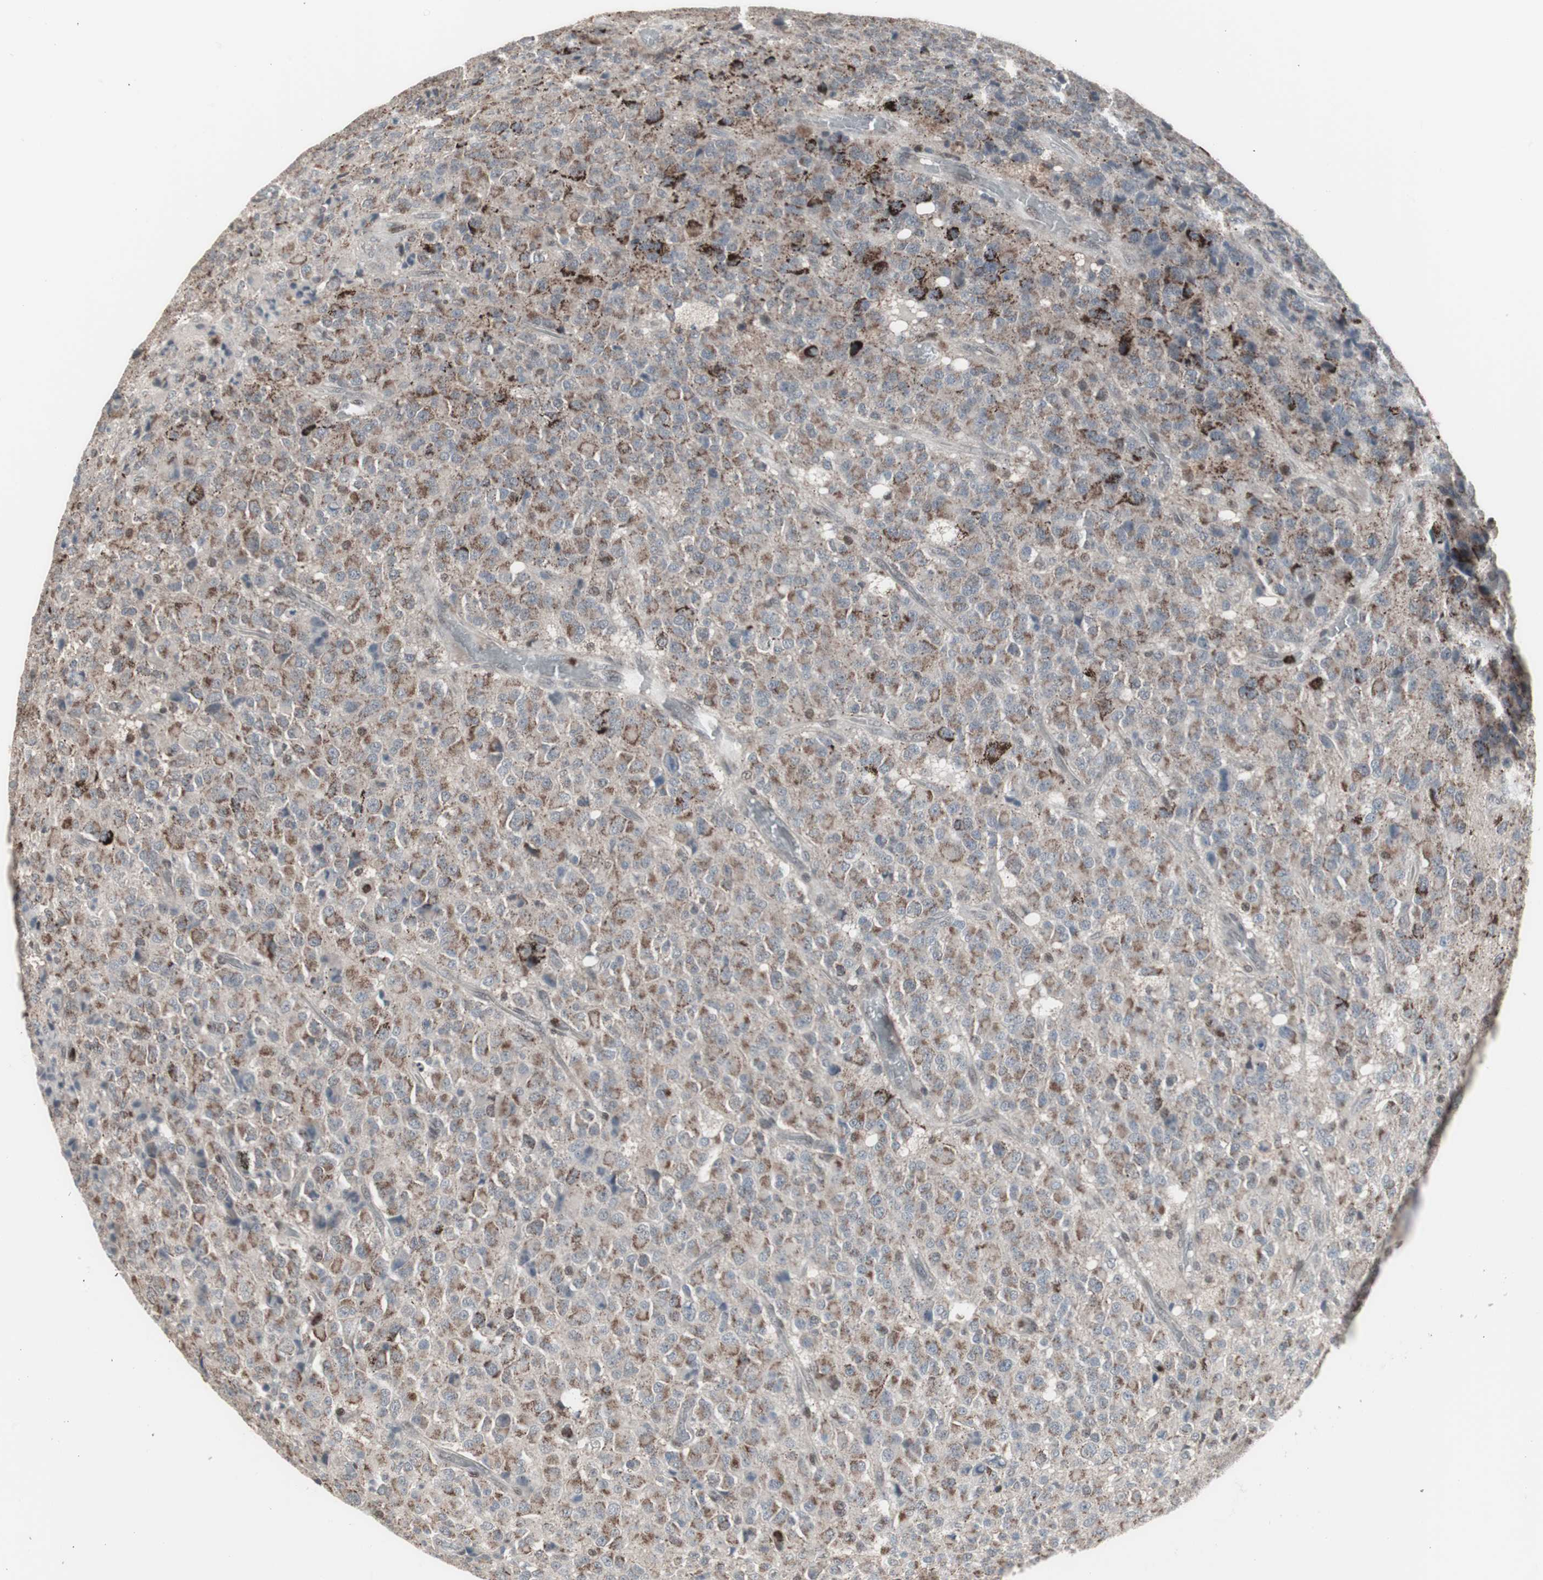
{"staining": {"intensity": "moderate", "quantity": "25%-75%", "location": "cytoplasmic/membranous"}, "tissue": "glioma", "cell_type": "Tumor cells", "image_type": "cancer", "snomed": [{"axis": "morphology", "description": "Glioma, malignant, High grade"}, {"axis": "topography", "description": "pancreas cauda"}], "caption": "Immunohistochemistry image of malignant glioma (high-grade) stained for a protein (brown), which demonstrates medium levels of moderate cytoplasmic/membranous staining in about 25%-75% of tumor cells.", "gene": "RXRA", "patient": {"sex": "male", "age": 60}}